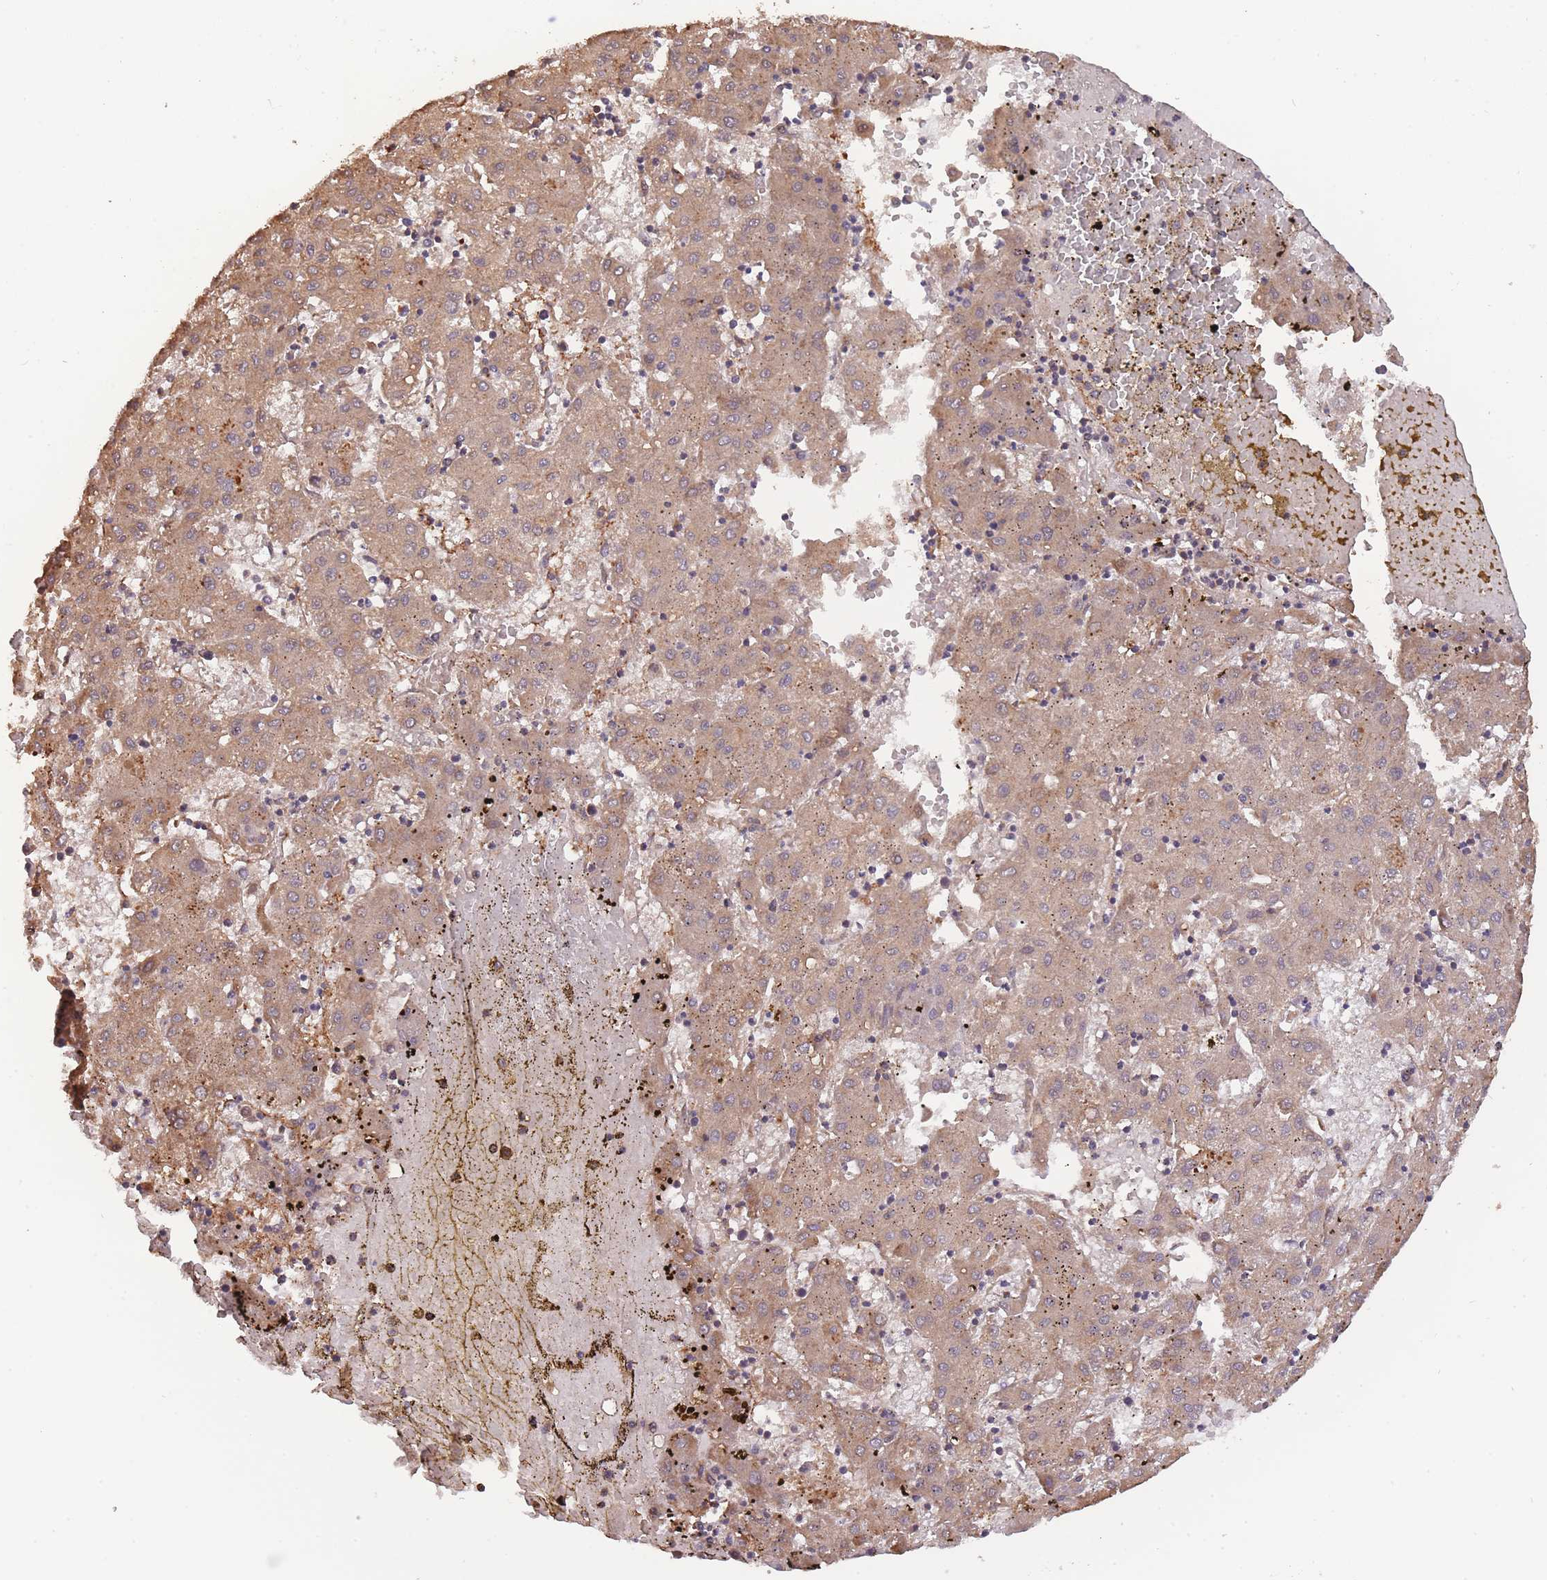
{"staining": {"intensity": "moderate", "quantity": ">75%", "location": "cytoplasmic/membranous"}, "tissue": "liver cancer", "cell_type": "Tumor cells", "image_type": "cancer", "snomed": [{"axis": "morphology", "description": "Carcinoma, Hepatocellular, NOS"}, {"axis": "topography", "description": "Liver"}], "caption": "Hepatocellular carcinoma (liver) stained with DAB immunohistochemistry reveals medium levels of moderate cytoplasmic/membranous staining in approximately >75% of tumor cells.", "gene": "ARMH3", "patient": {"sex": "male", "age": 72}}